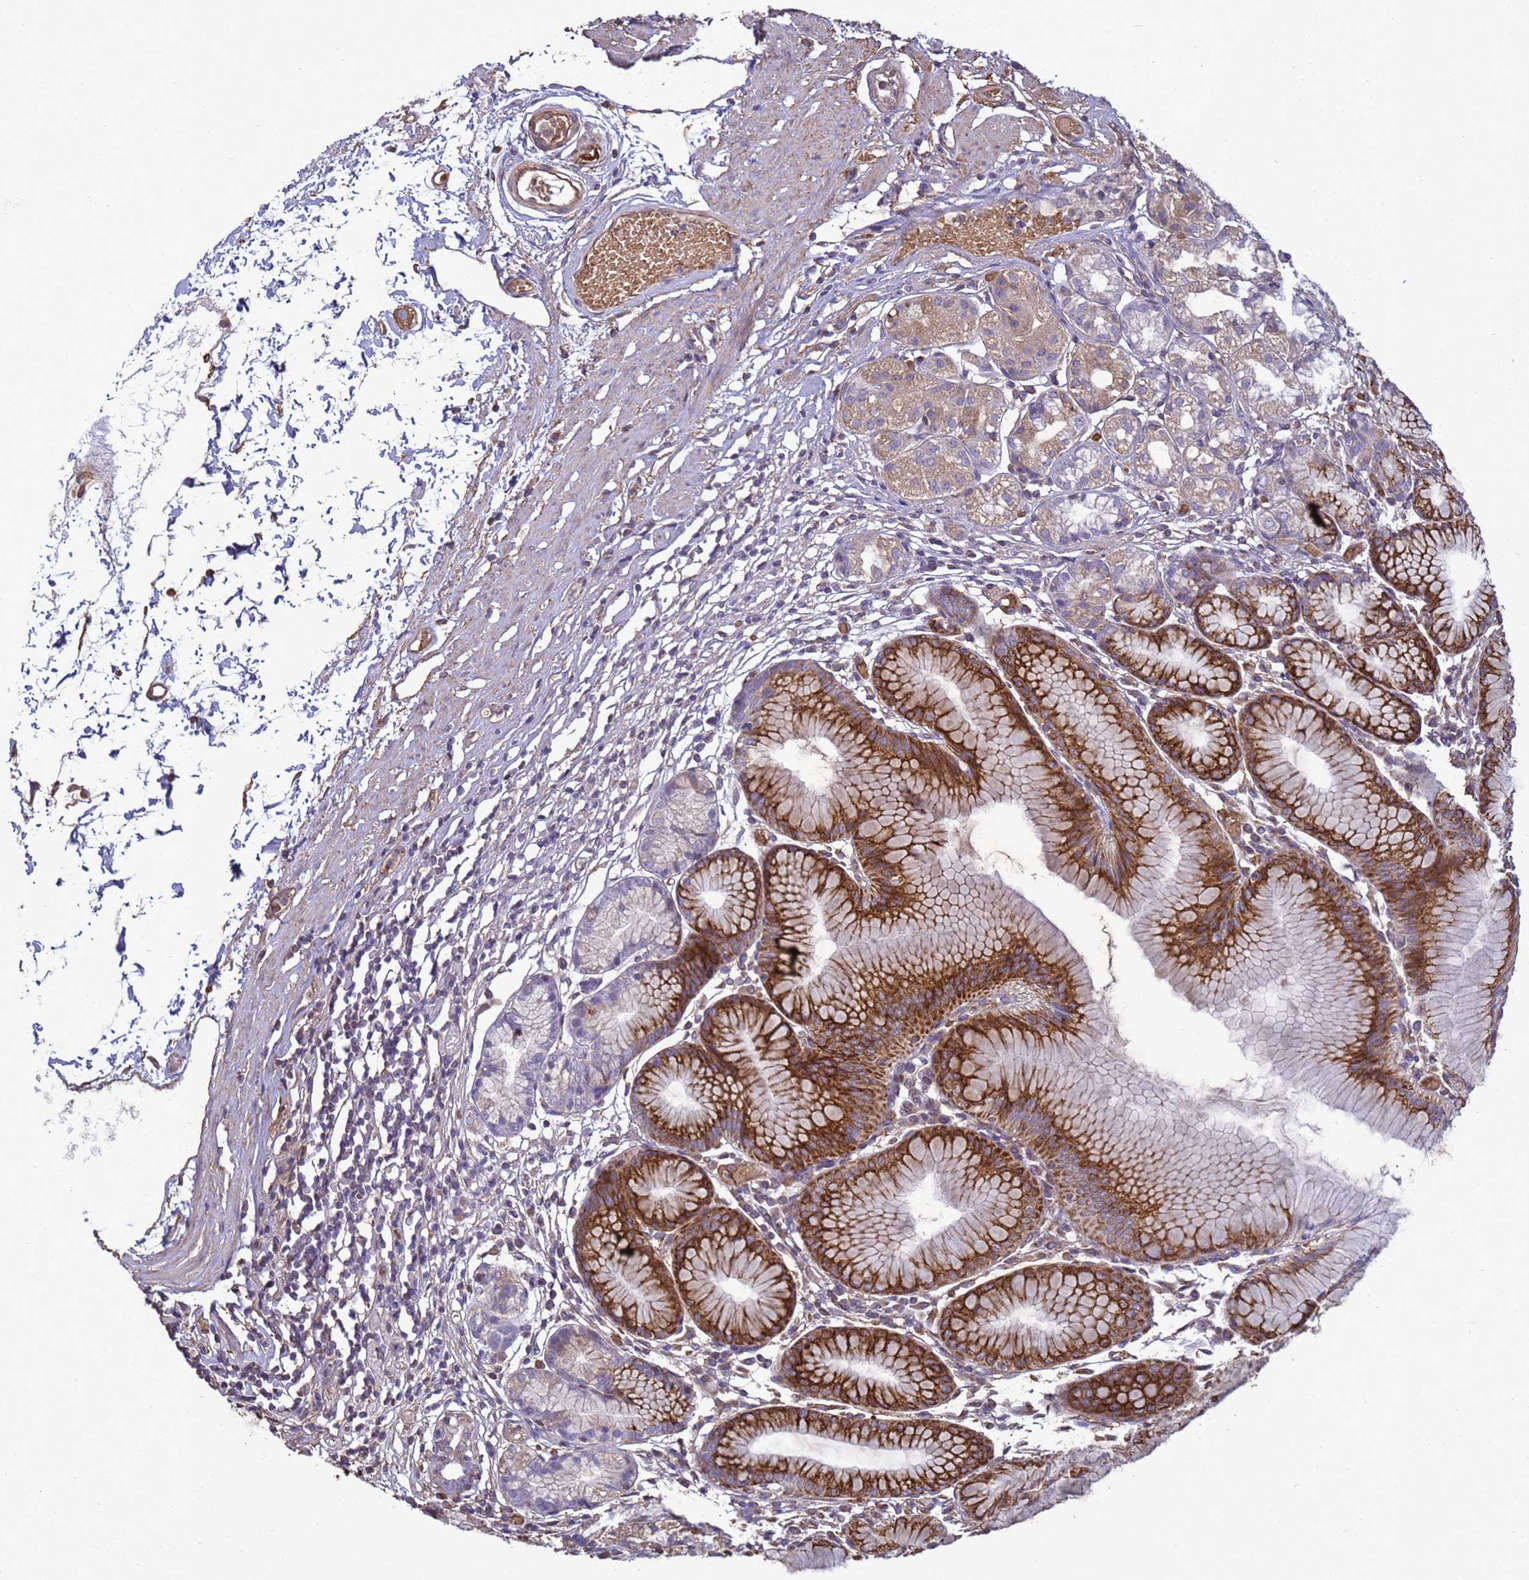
{"staining": {"intensity": "strong", "quantity": "25%-75%", "location": "cytoplasmic/membranous"}, "tissue": "stomach", "cell_type": "Glandular cells", "image_type": "normal", "snomed": [{"axis": "morphology", "description": "Normal tissue, NOS"}, {"axis": "topography", "description": "Stomach"}], "caption": "Protein expression by immunohistochemistry displays strong cytoplasmic/membranous staining in about 25%-75% of glandular cells in benign stomach.", "gene": "SGIP1", "patient": {"sex": "female", "age": 57}}